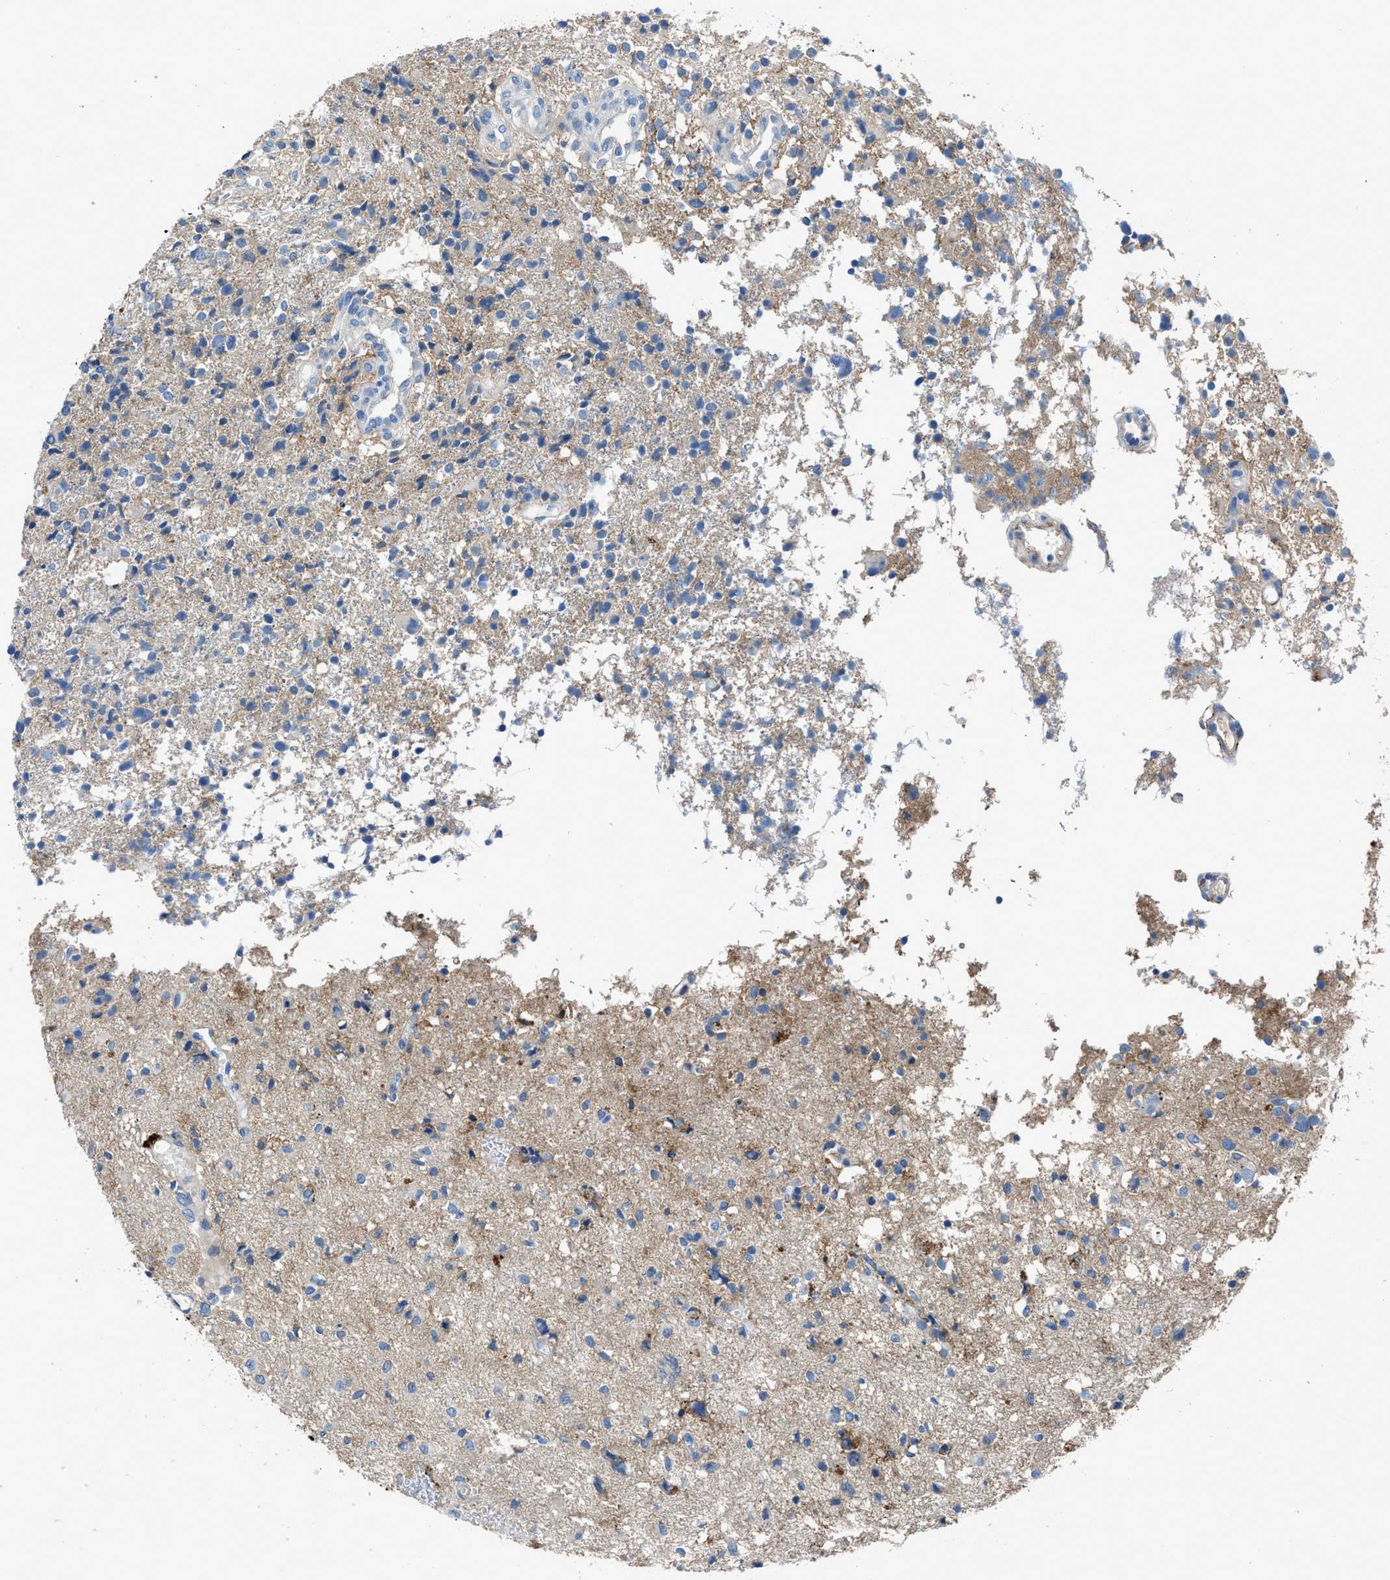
{"staining": {"intensity": "weak", "quantity": "25%-75%", "location": "cytoplasmic/membranous"}, "tissue": "glioma", "cell_type": "Tumor cells", "image_type": "cancer", "snomed": [{"axis": "morphology", "description": "Glioma, malignant, High grade"}, {"axis": "topography", "description": "Brain"}], "caption": "A high-resolution micrograph shows IHC staining of malignant glioma (high-grade), which reveals weak cytoplasmic/membranous positivity in about 25%-75% of tumor cells.", "gene": "PTGFRN", "patient": {"sex": "female", "age": 59}}